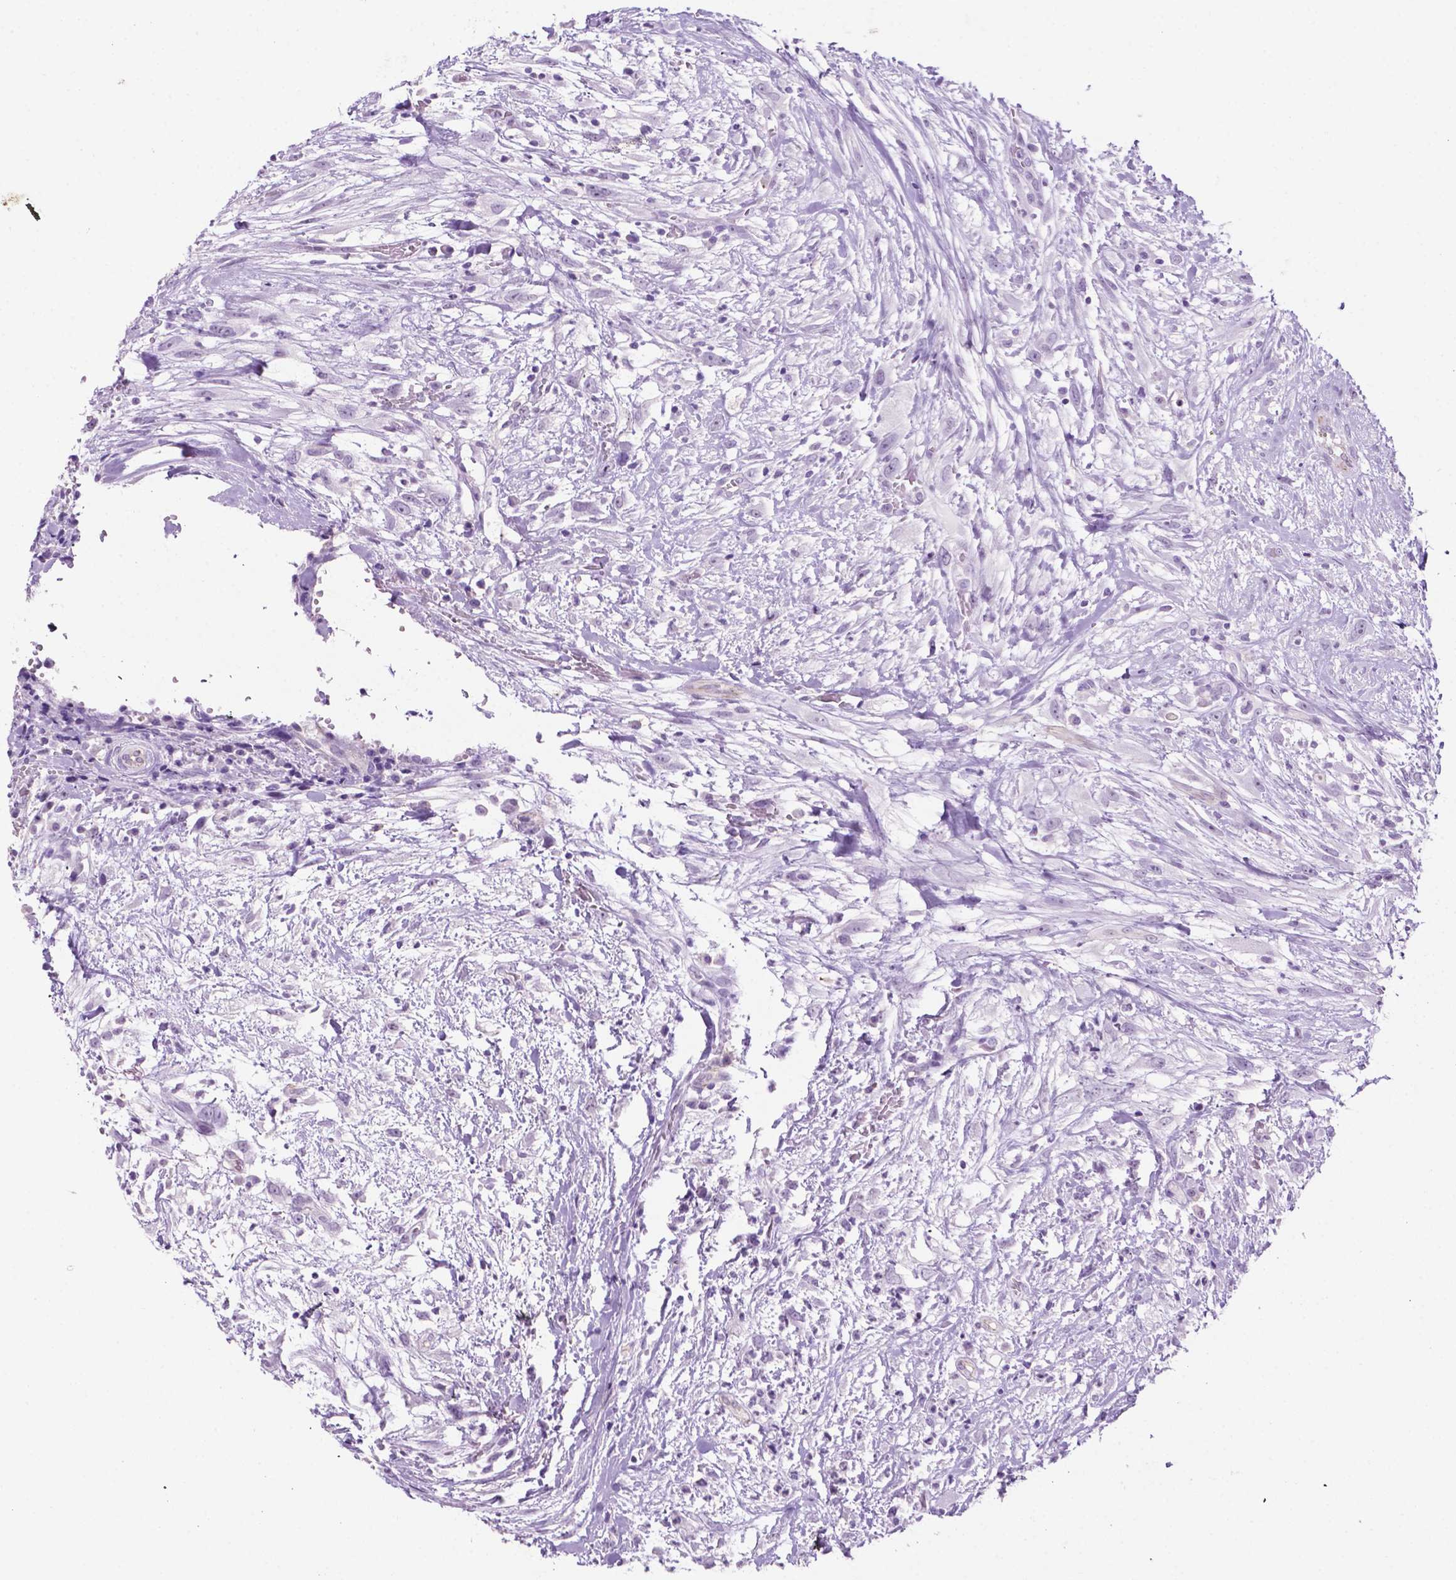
{"staining": {"intensity": "negative", "quantity": "none", "location": "none"}, "tissue": "head and neck cancer", "cell_type": "Tumor cells", "image_type": "cancer", "snomed": [{"axis": "morphology", "description": "Squamous cell carcinoma, NOS"}, {"axis": "topography", "description": "Head-Neck"}], "caption": "Head and neck squamous cell carcinoma was stained to show a protein in brown. There is no significant positivity in tumor cells.", "gene": "PHGR1", "patient": {"sex": "male", "age": 65}}